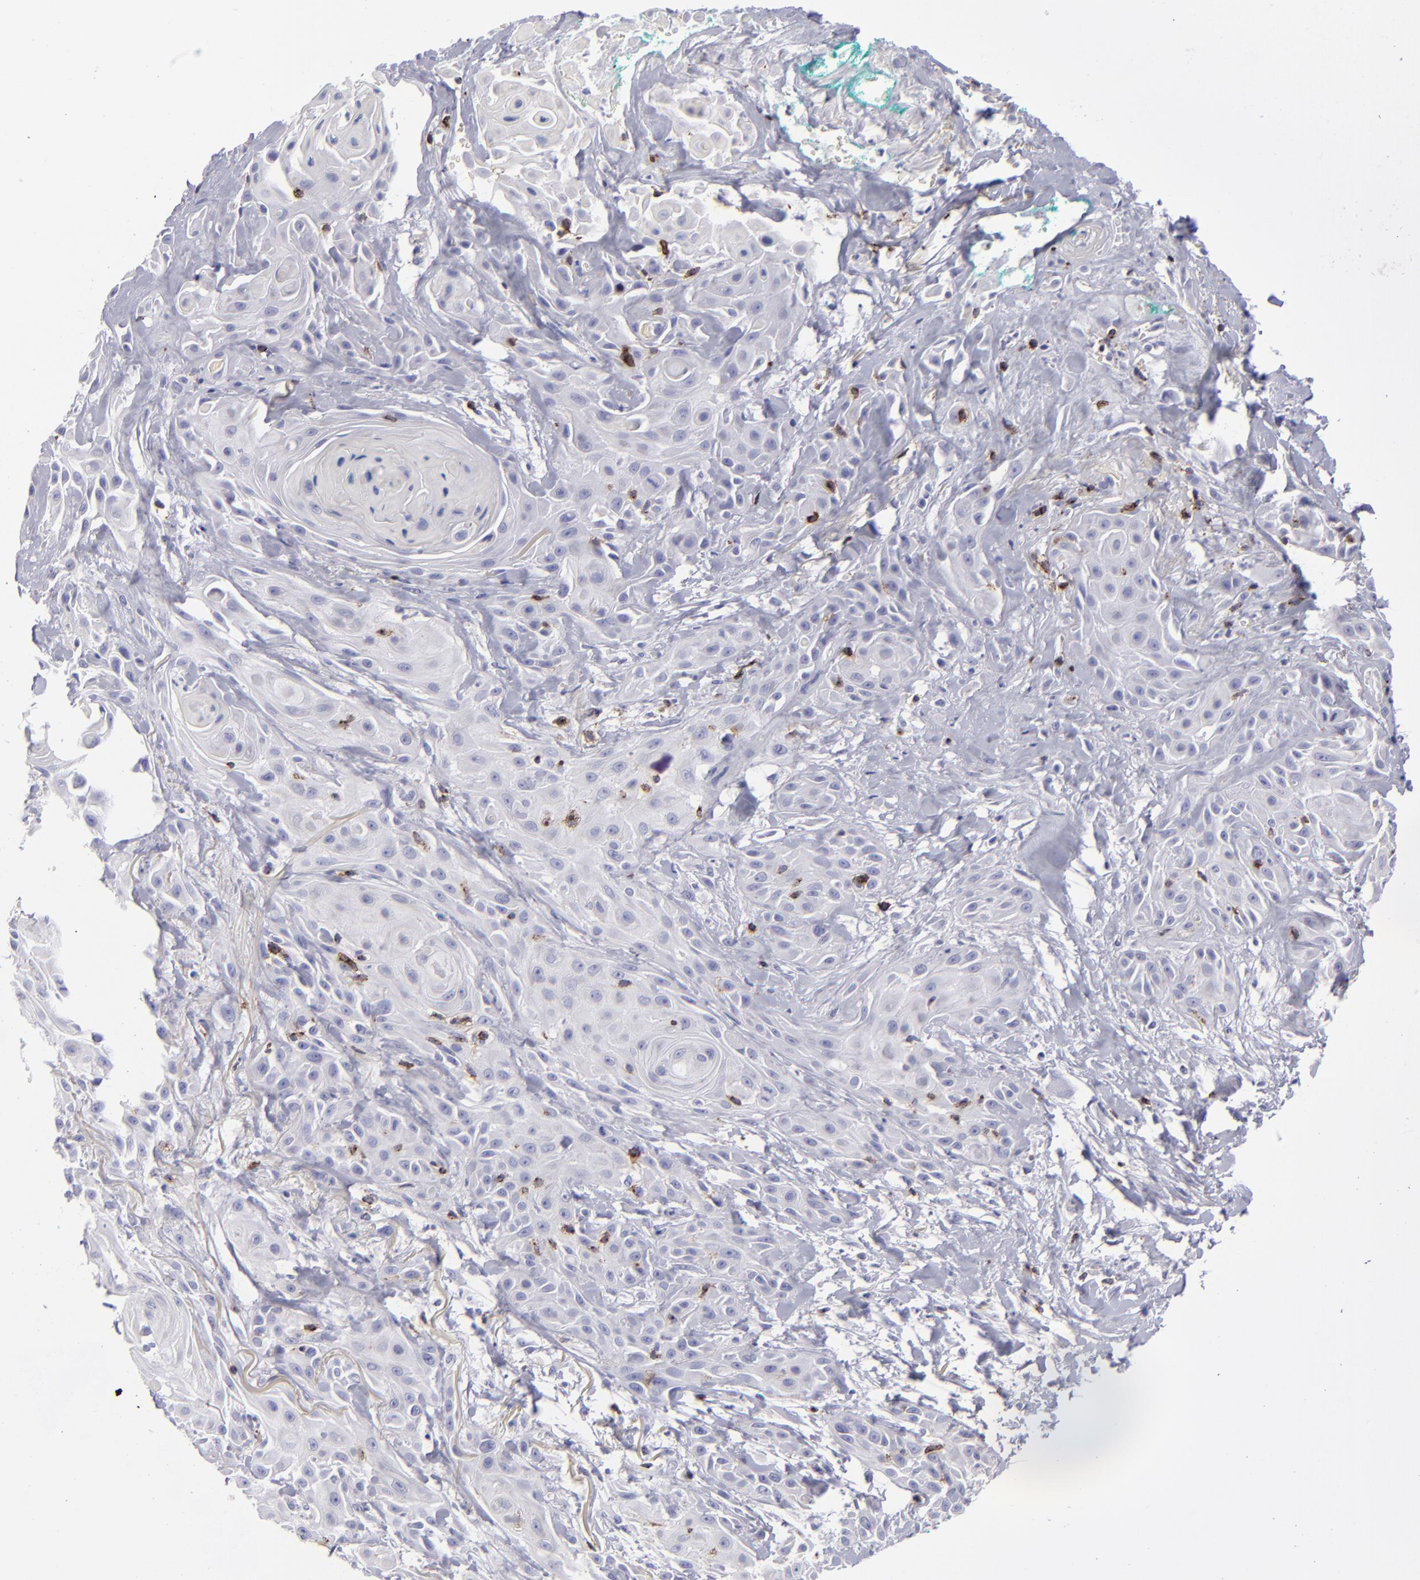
{"staining": {"intensity": "negative", "quantity": "none", "location": "none"}, "tissue": "skin cancer", "cell_type": "Tumor cells", "image_type": "cancer", "snomed": [{"axis": "morphology", "description": "Squamous cell carcinoma, NOS"}, {"axis": "topography", "description": "Skin"}, {"axis": "topography", "description": "Anal"}], "caption": "A photomicrograph of squamous cell carcinoma (skin) stained for a protein exhibits no brown staining in tumor cells.", "gene": "CD2", "patient": {"sex": "male", "age": 64}}